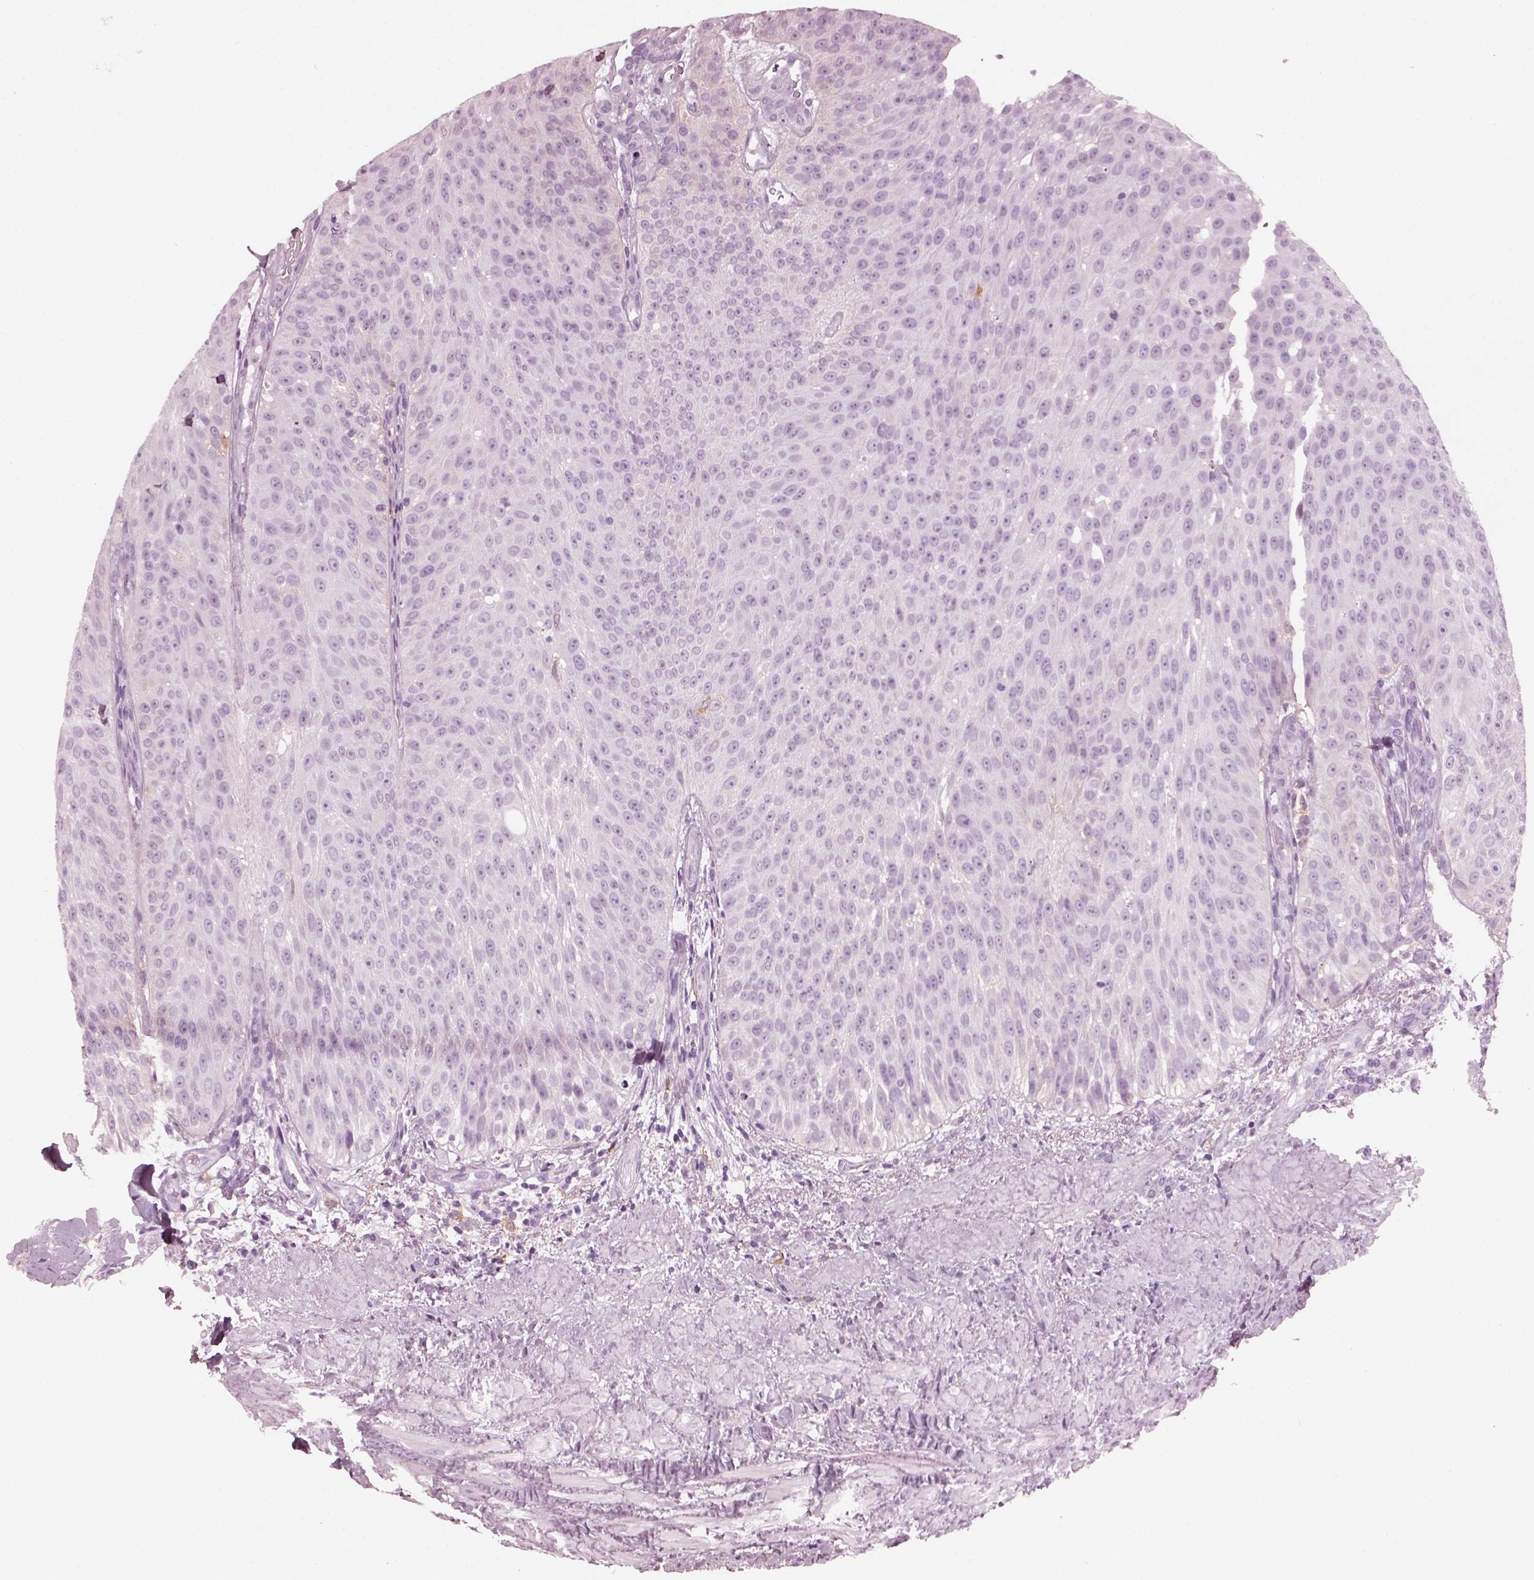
{"staining": {"intensity": "negative", "quantity": "none", "location": "none"}, "tissue": "urothelial cancer", "cell_type": "Tumor cells", "image_type": "cancer", "snomed": [{"axis": "morphology", "description": "Urothelial carcinoma, Low grade"}, {"axis": "topography", "description": "Urinary bladder"}], "caption": "Human urothelial cancer stained for a protein using immunohistochemistry (IHC) displays no positivity in tumor cells.", "gene": "SHTN1", "patient": {"sex": "male", "age": 78}}